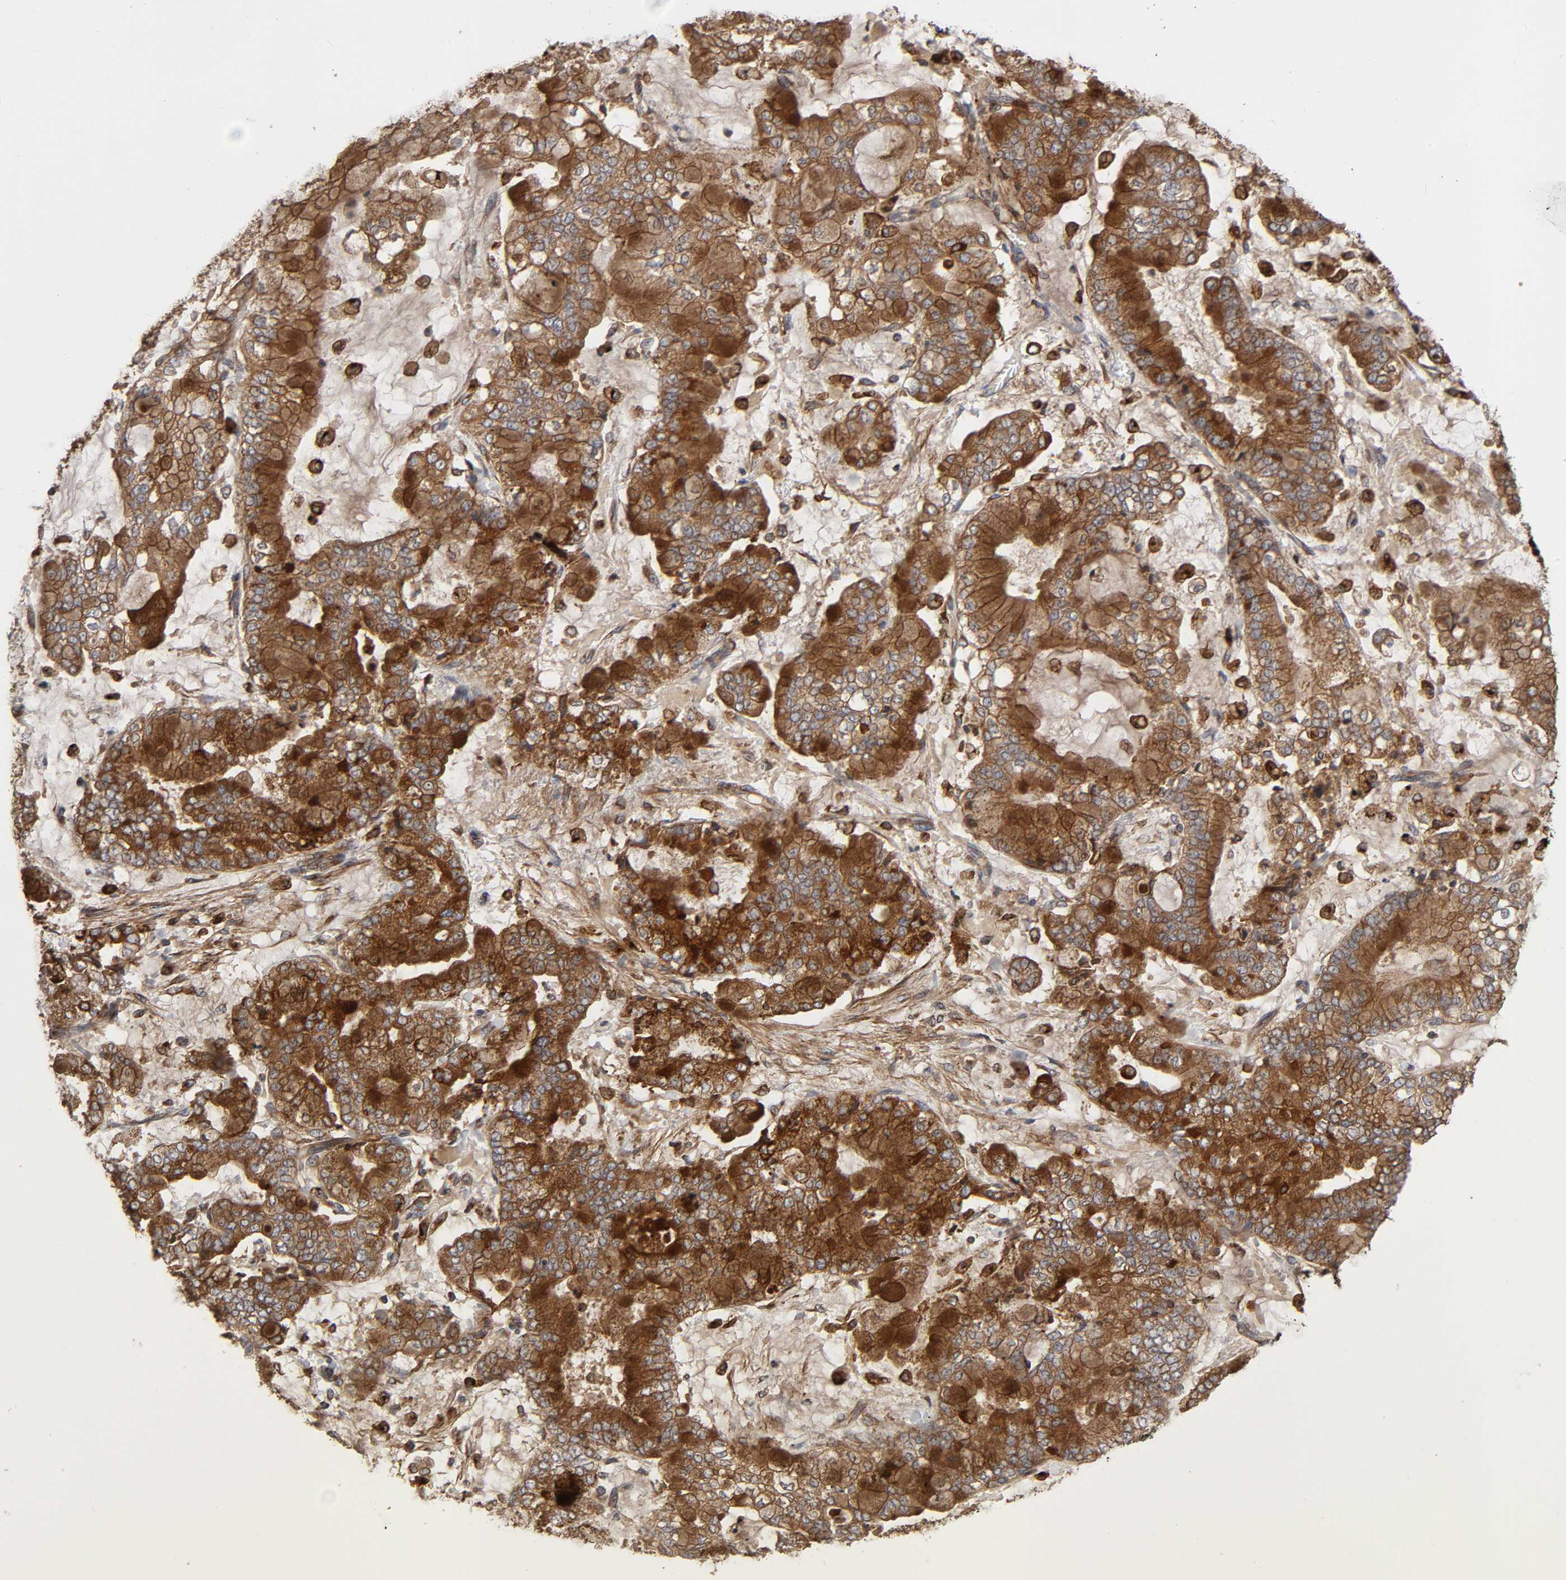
{"staining": {"intensity": "strong", "quantity": ">75%", "location": "cytoplasmic/membranous"}, "tissue": "stomach cancer", "cell_type": "Tumor cells", "image_type": "cancer", "snomed": [{"axis": "morphology", "description": "Normal tissue, NOS"}, {"axis": "morphology", "description": "Adenocarcinoma, NOS"}, {"axis": "topography", "description": "Stomach, upper"}, {"axis": "topography", "description": "Stomach"}], "caption": "Tumor cells show strong cytoplasmic/membranous expression in approximately >75% of cells in stomach cancer (adenocarcinoma).", "gene": "GNPTG", "patient": {"sex": "male", "age": 76}}